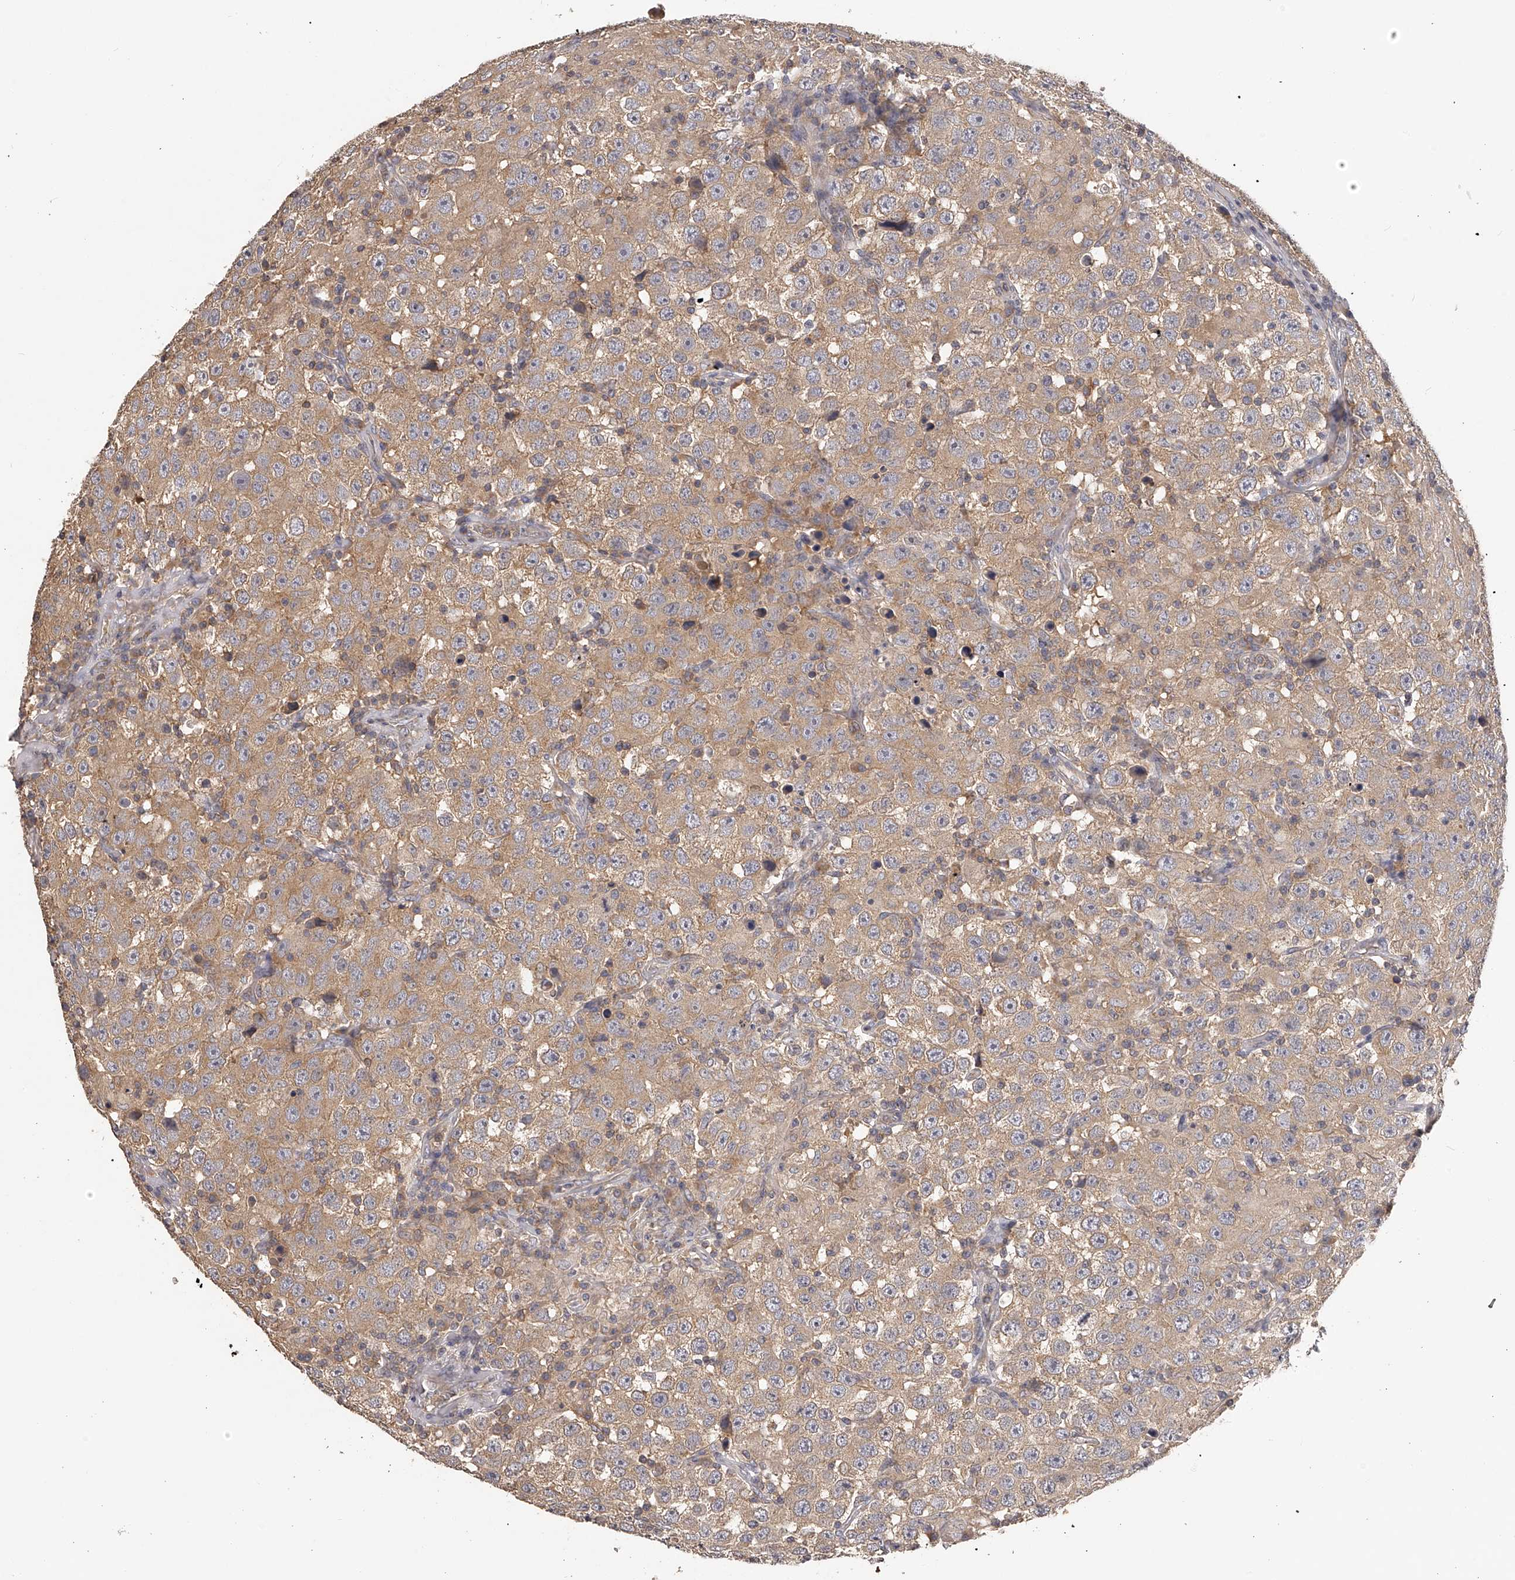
{"staining": {"intensity": "moderate", "quantity": ">75%", "location": "cytoplasmic/membranous"}, "tissue": "testis cancer", "cell_type": "Tumor cells", "image_type": "cancer", "snomed": [{"axis": "morphology", "description": "Seminoma, NOS"}, {"axis": "topography", "description": "Testis"}], "caption": "Testis cancer (seminoma) stained with a protein marker shows moderate staining in tumor cells.", "gene": "TNN", "patient": {"sex": "male", "age": 41}}